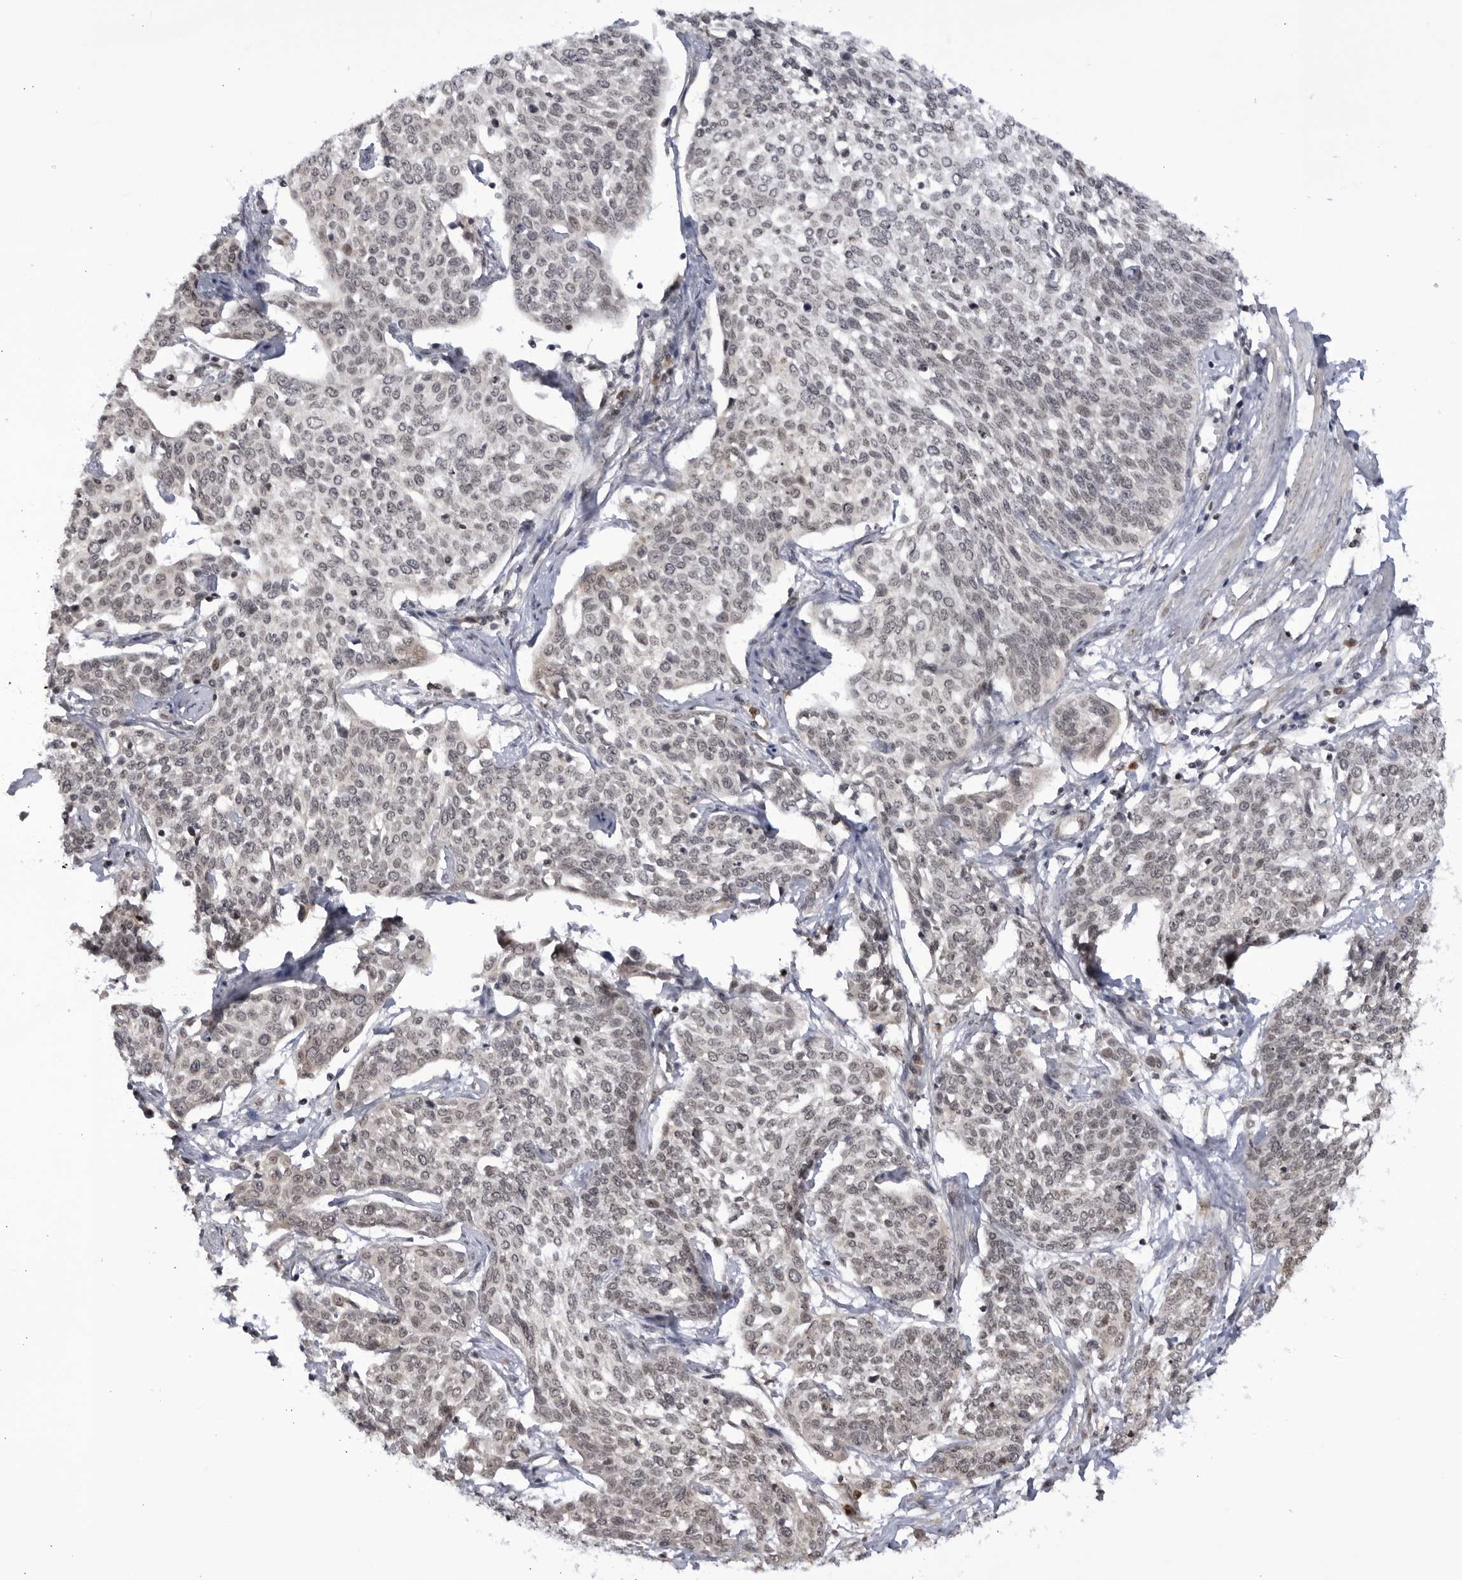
{"staining": {"intensity": "weak", "quantity": "<25%", "location": "nuclear"}, "tissue": "cervical cancer", "cell_type": "Tumor cells", "image_type": "cancer", "snomed": [{"axis": "morphology", "description": "Squamous cell carcinoma, NOS"}, {"axis": "topography", "description": "Cervix"}], "caption": "The IHC histopathology image has no significant expression in tumor cells of cervical cancer (squamous cell carcinoma) tissue.", "gene": "RASGEF1C", "patient": {"sex": "female", "age": 34}}